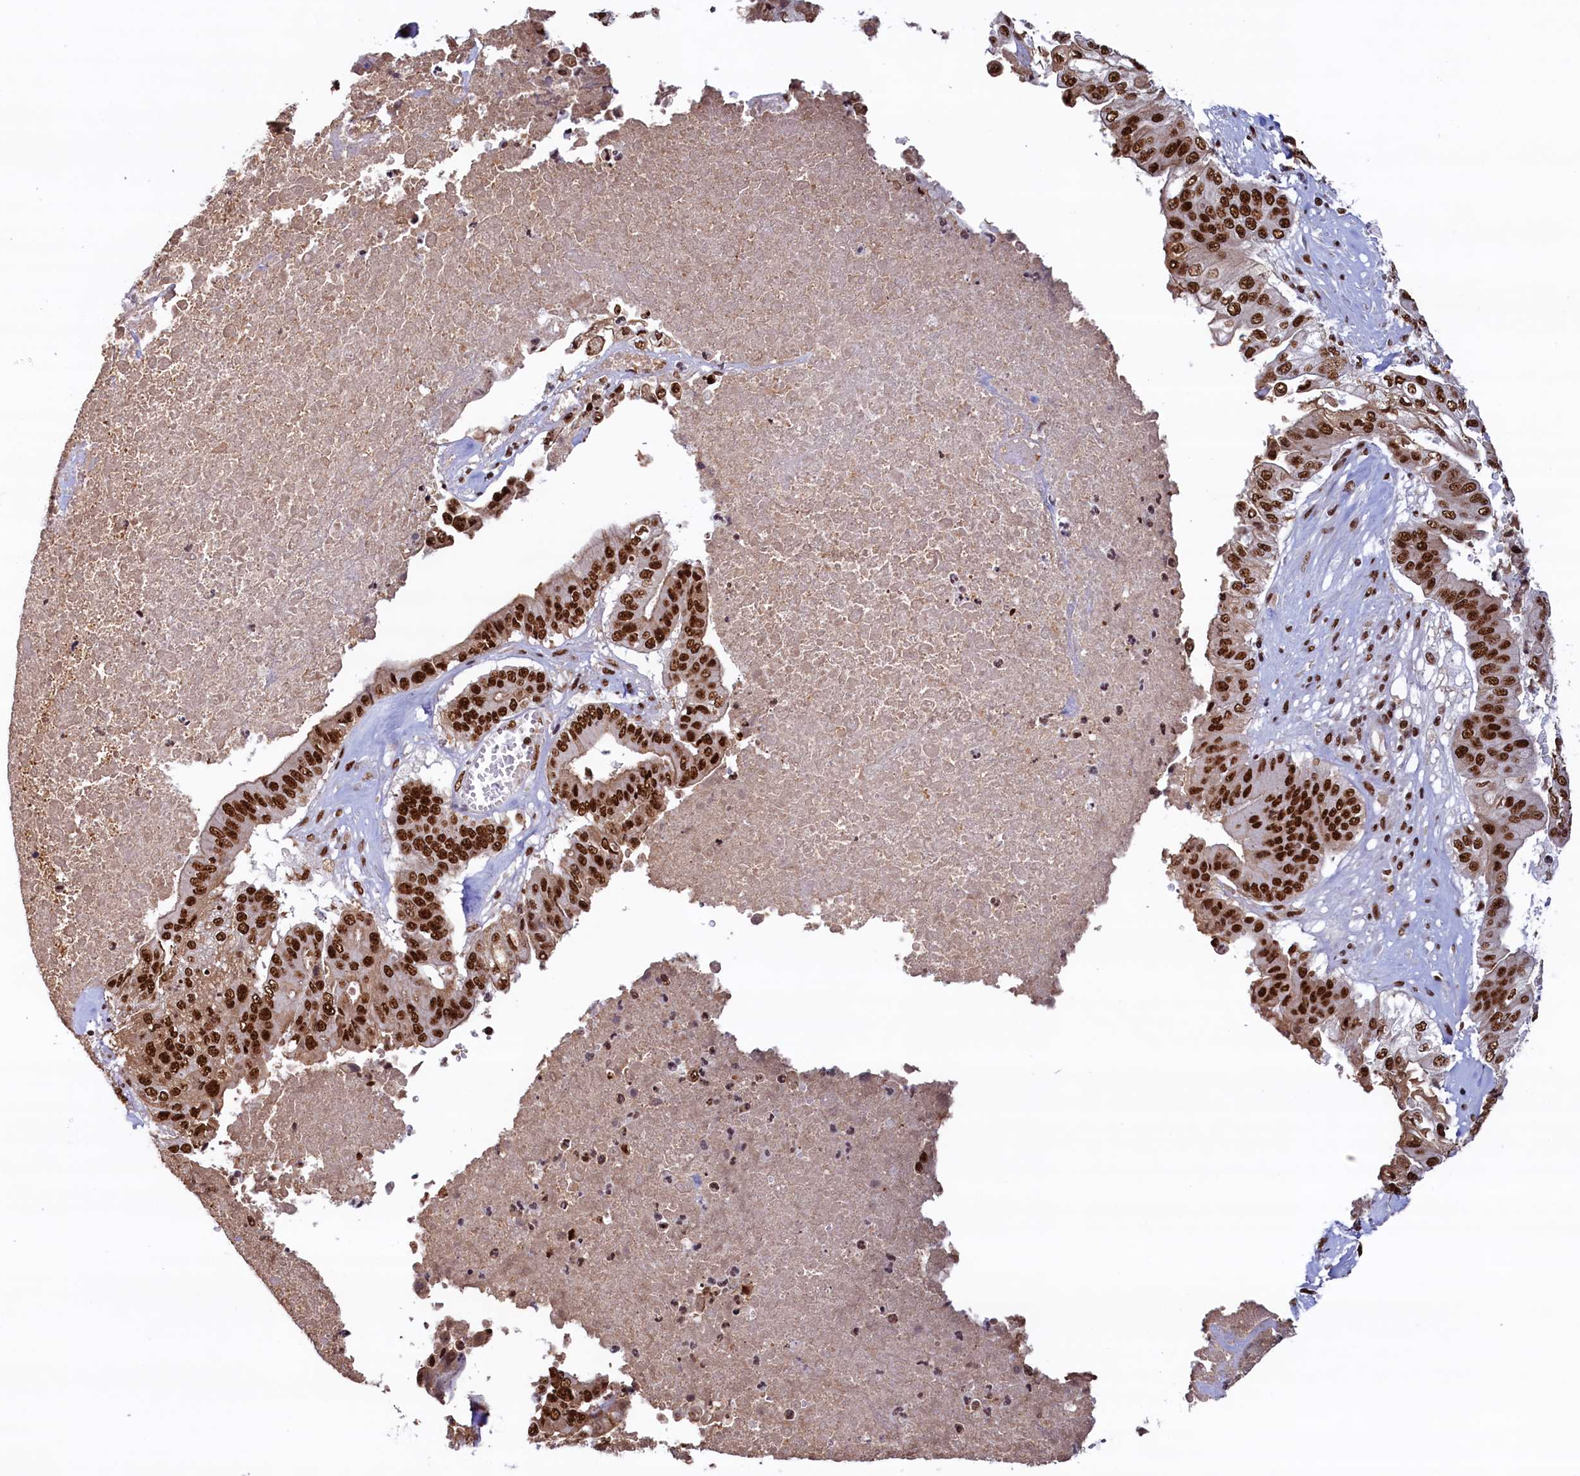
{"staining": {"intensity": "strong", "quantity": ">75%", "location": "nuclear"}, "tissue": "pancreatic cancer", "cell_type": "Tumor cells", "image_type": "cancer", "snomed": [{"axis": "morphology", "description": "Adenocarcinoma, NOS"}, {"axis": "topography", "description": "Pancreas"}], "caption": "Immunohistochemistry of human pancreatic adenocarcinoma demonstrates high levels of strong nuclear positivity in about >75% of tumor cells. (DAB IHC with brightfield microscopy, high magnification).", "gene": "ZC3H18", "patient": {"sex": "female", "age": 77}}